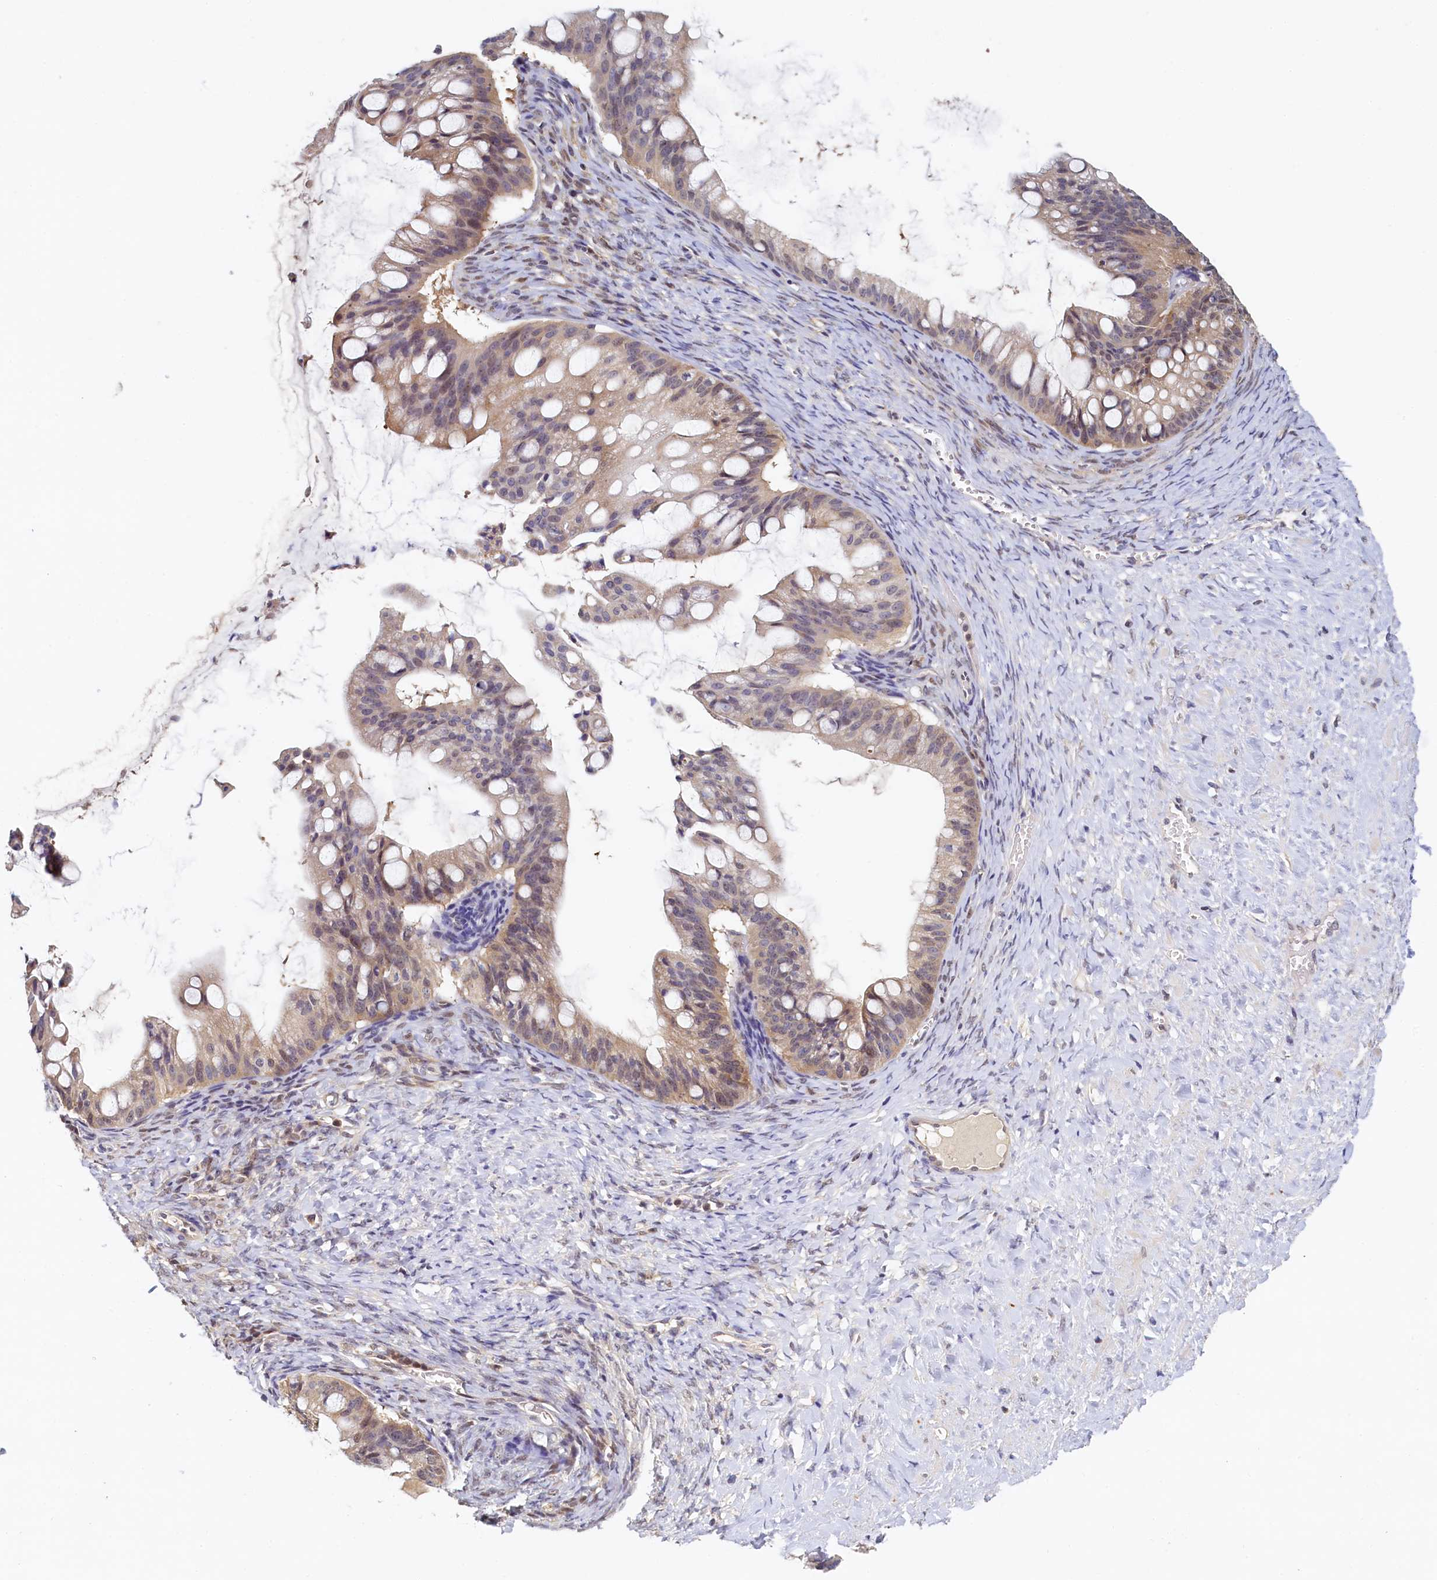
{"staining": {"intensity": "moderate", "quantity": ">75%", "location": "cytoplasmic/membranous"}, "tissue": "ovarian cancer", "cell_type": "Tumor cells", "image_type": "cancer", "snomed": [{"axis": "morphology", "description": "Cystadenocarcinoma, mucinous, NOS"}, {"axis": "topography", "description": "Ovary"}], "caption": "Immunohistochemistry (IHC) image of human ovarian cancer (mucinous cystadenocarcinoma) stained for a protein (brown), which demonstrates medium levels of moderate cytoplasmic/membranous expression in about >75% of tumor cells.", "gene": "PAAF1", "patient": {"sex": "female", "age": 73}}